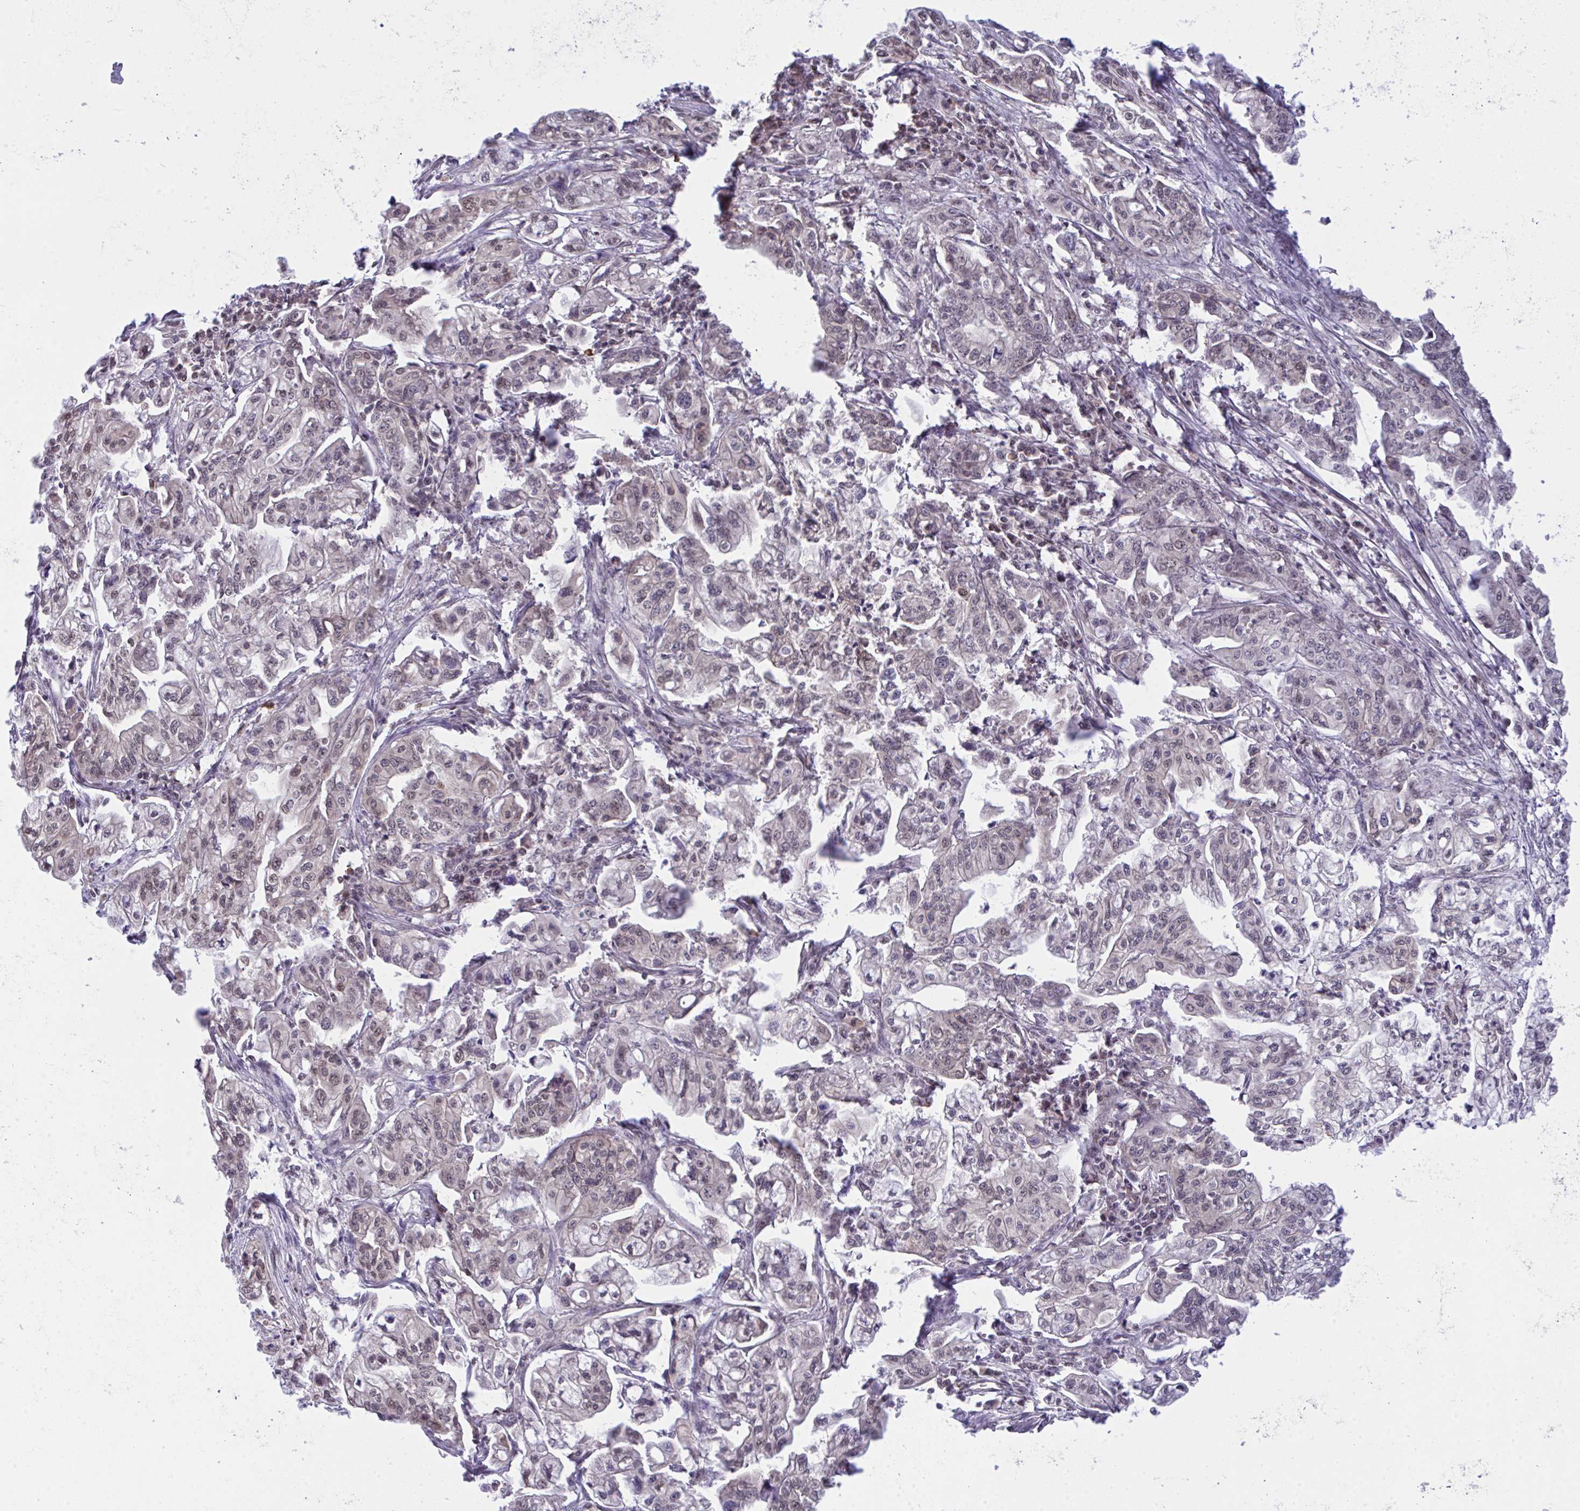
{"staining": {"intensity": "weak", "quantity": "<25%", "location": "nuclear"}, "tissue": "pancreatic cancer", "cell_type": "Tumor cells", "image_type": "cancer", "snomed": [{"axis": "morphology", "description": "Adenocarcinoma, NOS"}, {"axis": "topography", "description": "Pancreas"}], "caption": "An immunohistochemistry (IHC) histopathology image of pancreatic cancer (adenocarcinoma) is shown. There is no staining in tumor cells of pancreatic cancer (adenocarcinoma).", "gene": "C9orf64", "patient": {"sex": "male", "age": 68}}